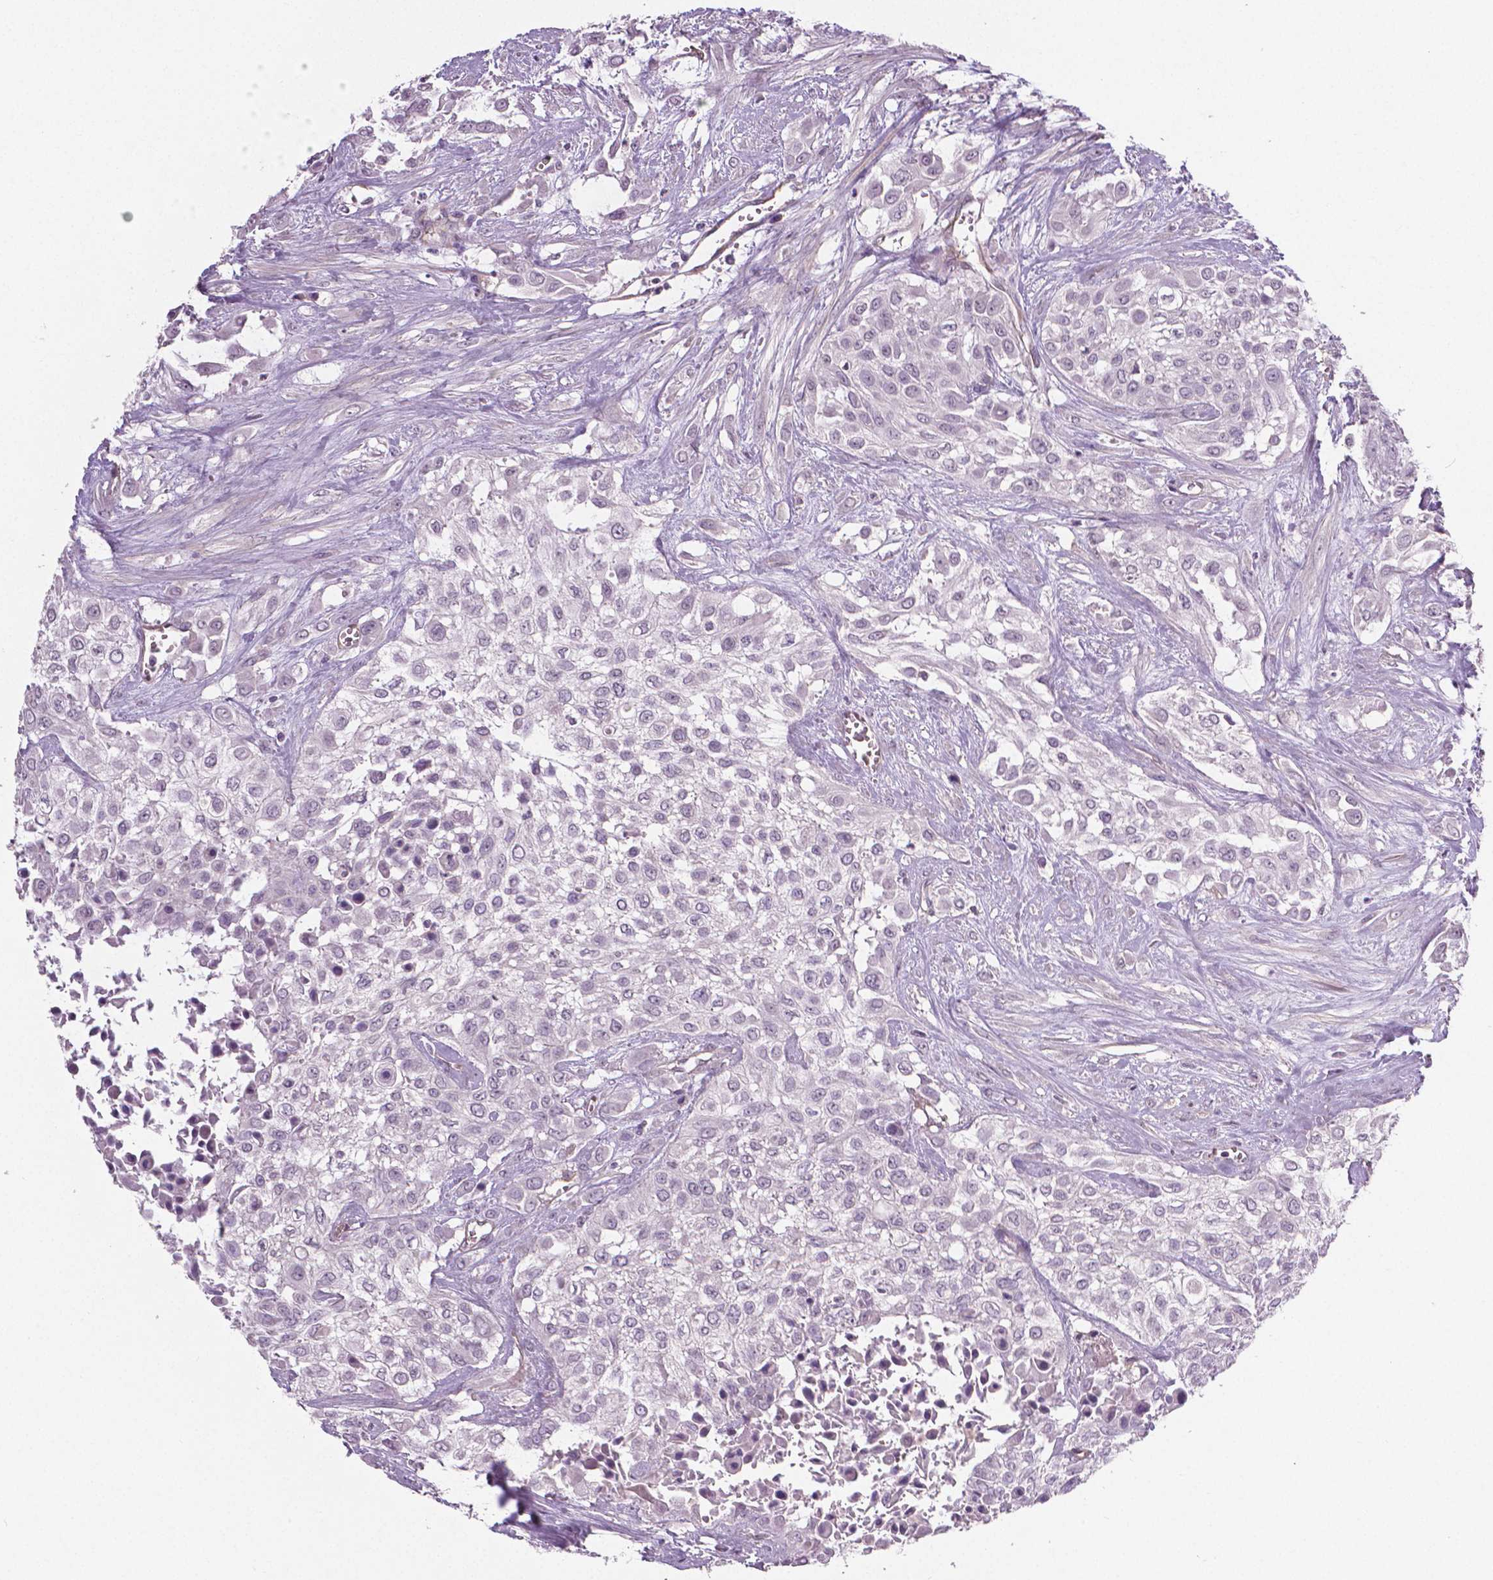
{"staining": {"intensity": "negative", "quantity": "none", "location": "none"}, "tissue": "urothelial cancer", "cell_type": "Tumor cells", "image_type": "cancer", "snomed": [{"axis": "morphology", "description": "Urothelial carcinoma, High grade"}, {"axis": "topography", "description": "Urinary bladder"}], "caption": "The micrograph exhibits no significant positivity in tumor cells of urothelial cancer. The staining is performed using DAB (3,3'-diaminobenzidine) brown chromogen with nuclei counter-stained in using hematoxylin.", "gene": "FLT1", "patient": {"sex": "male", "age": 57}}